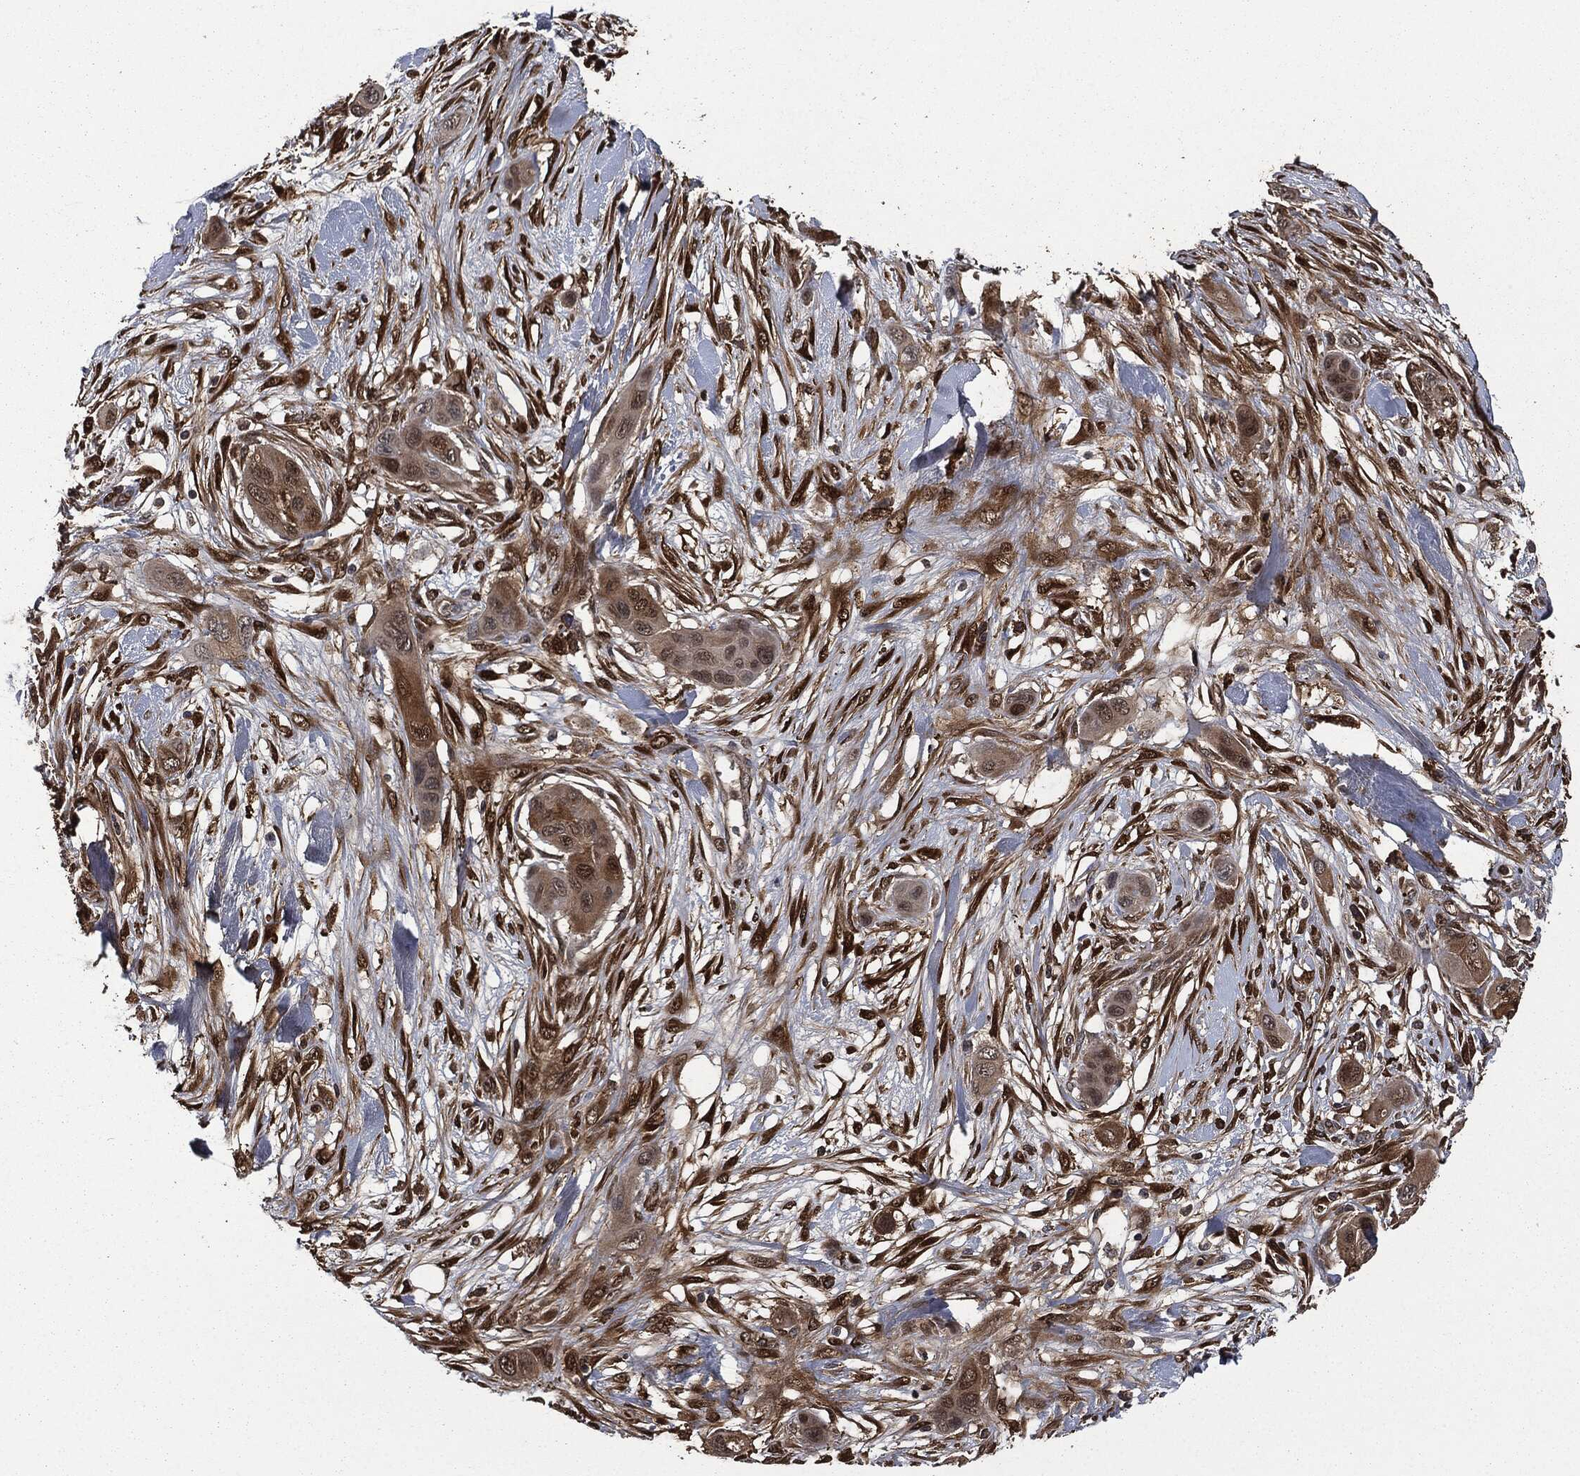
{"staining": {"intensity": "moderate", "quantity": ">75%", "location": "cytoplasmic/membranous,nuclear"}, "tissue": "skin cancer", "cell_type": "Tumor cells", "image_type": "cancer", "snomed": [{"axis": "morphology", "description": "Squamous cell carcinoma, NOS"}, {"axis": "topography", "description": "Skin"}], "caption": "The image shows staining of squamous cell carcinoma (skin), revealing moderate cytoplasmic/membranous and nuclear protein expression (brown color) within tumor cells. (DAB (3,3'-diaminobenzidine) = brown stain, brightfield microscopy at high magnification).", "gene": "CRABP2", "patient": {"sex": "male", "age": 79}}